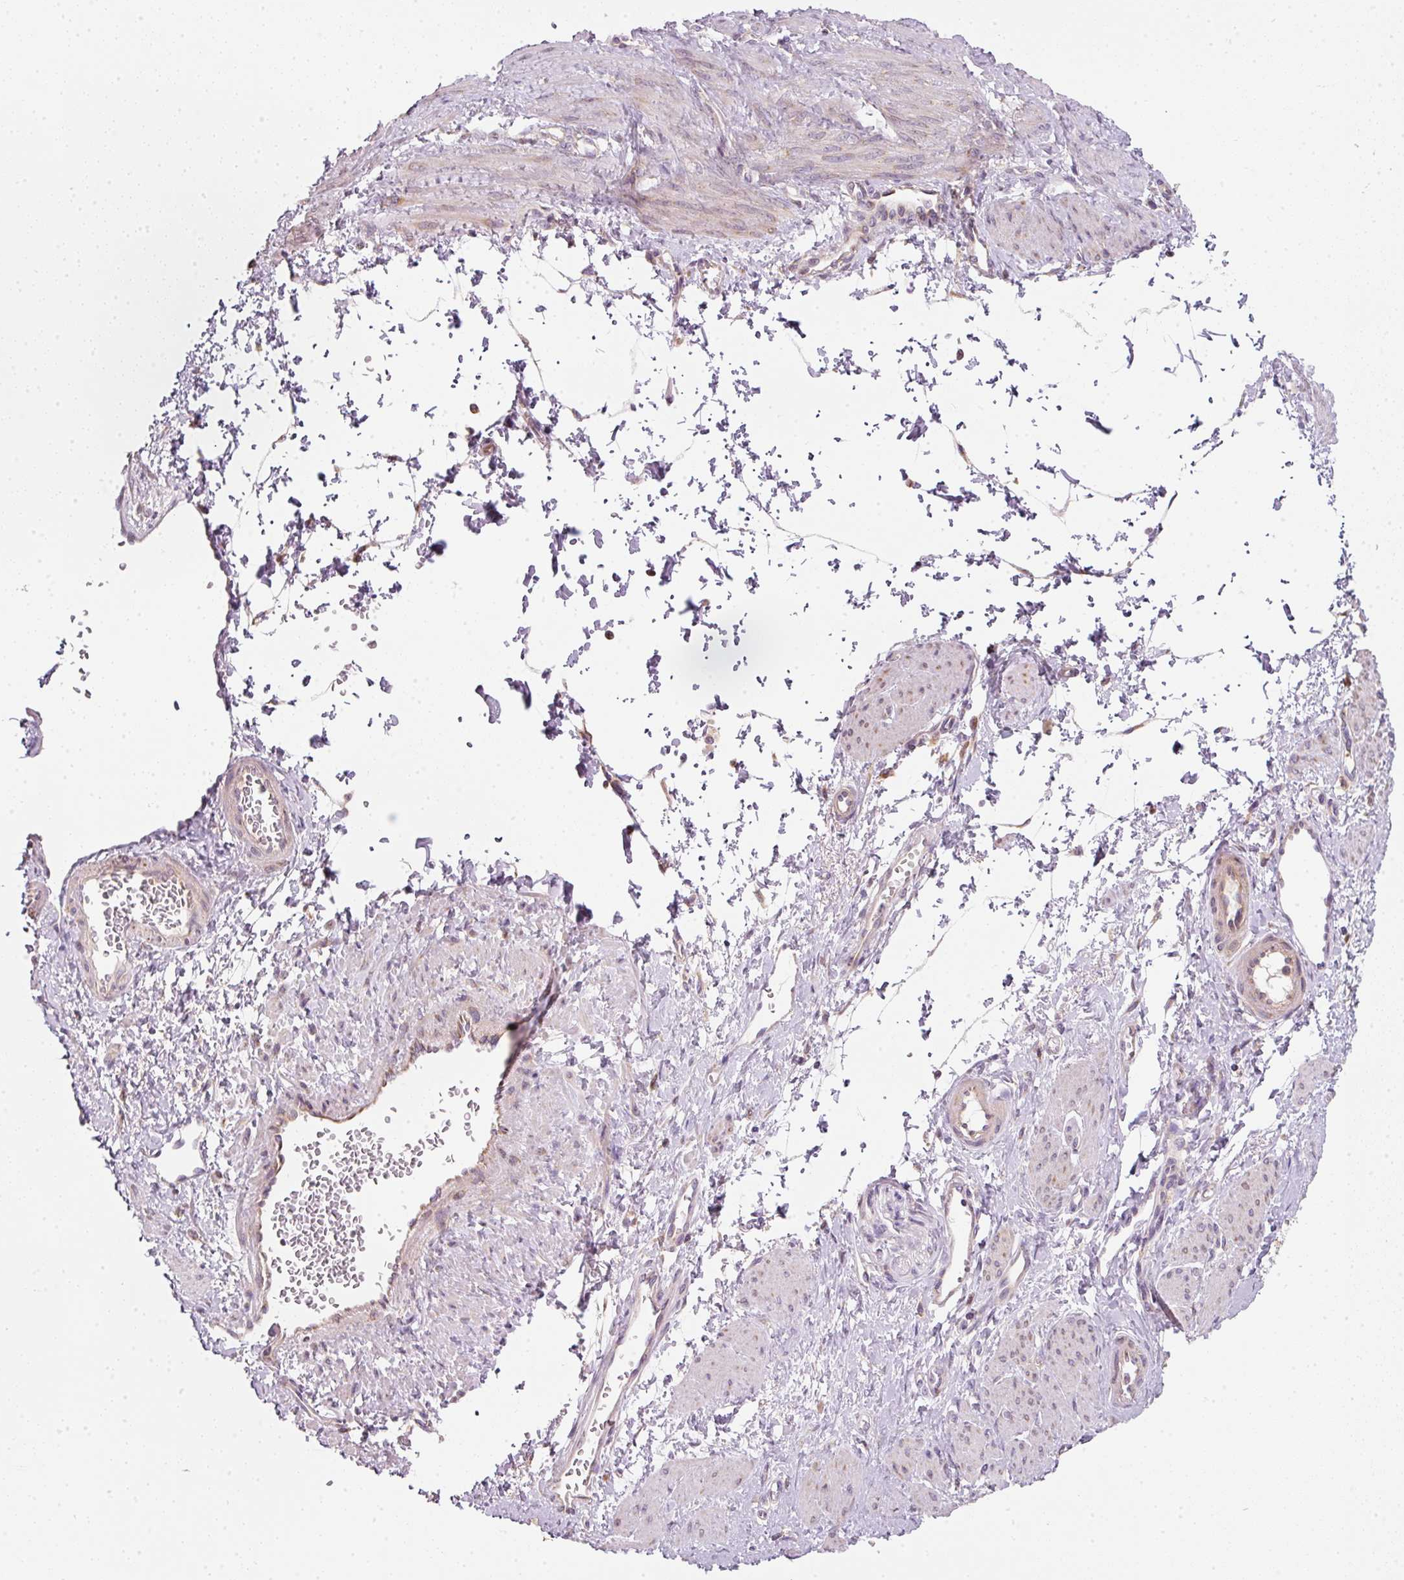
{"staining": {"intensity": "negative", "quantity": "none", "location": "none"}, "tissue": "smooth muscle", "cell_type": "Smooth muscle cells", "image_type": "normal", "snomed": [{"axis": "morphology", "description": "Normal tissue, NOS"}, {"axis": "topography", "description": "Smooth muscle"}, {"axis": "topography", "description": "Uterus"}], "caption": "Immunohistochemistry (IHC) image of benign smooth muscle: human smooth muscle stained with DAB shows no significant protein positivity in smooth muscle cells.", "gene": "MORN4", "patient": {"sex": "female", "age": 39}}